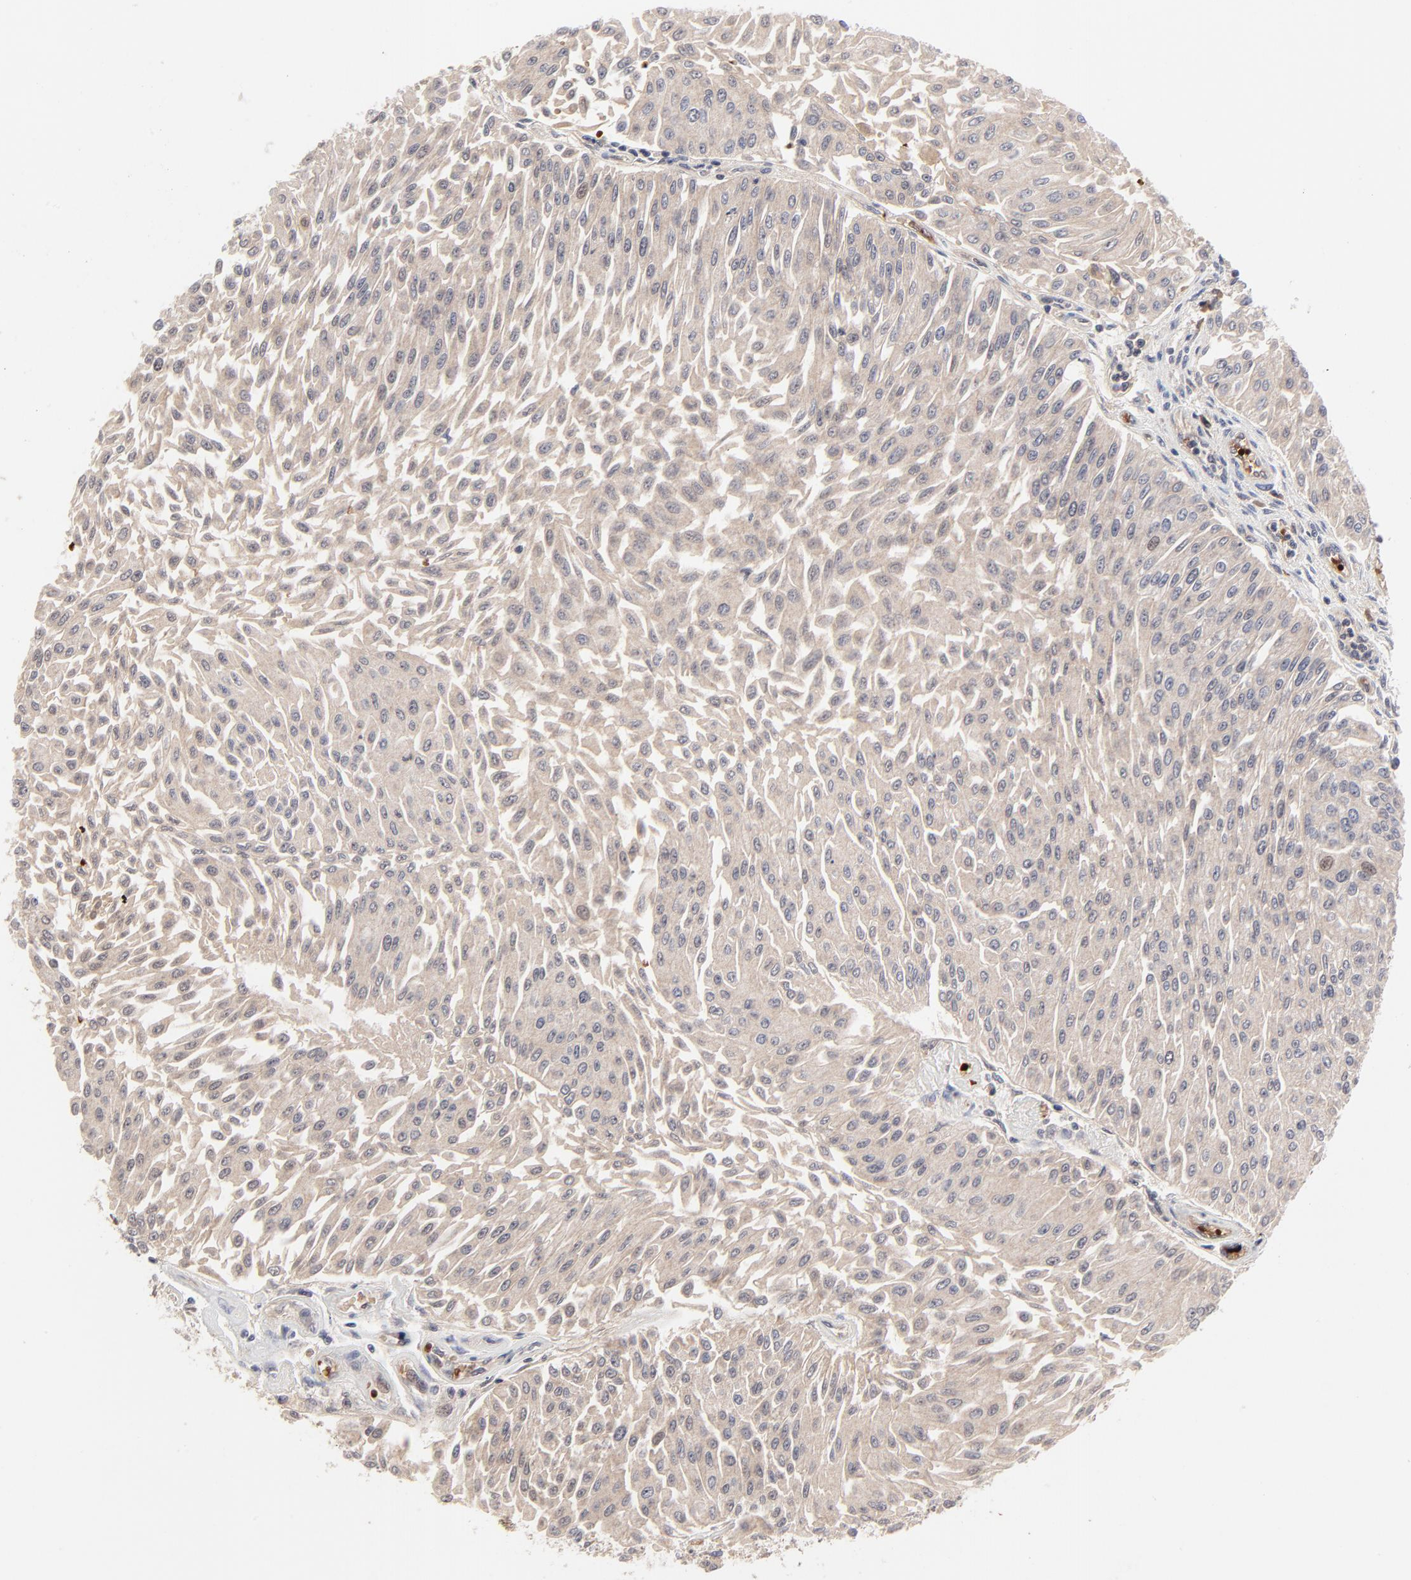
{"staining": {"intensity": "moderate", "quantity": ">75%", "location": "cytoplasmic/membranous"}, "tissue": "urothelial cancer", "cell_type": "Tumor cells", "image_type": "cancer", "snomed": [{"axis": "morphology", "description": "Urothelial carcinoma, Low grade"}, {"axis": "topography", "description": "Urinary bladder"}], "caption": "Low-grade urothelial carcinoma tissue reveals moderate cytoplasmic/membranous positivity in approximately >75% of tumor cells, visualized by immunohistochemistry.", "gene": "CASP10", "patient": {"sex": "male", "age": 86}}